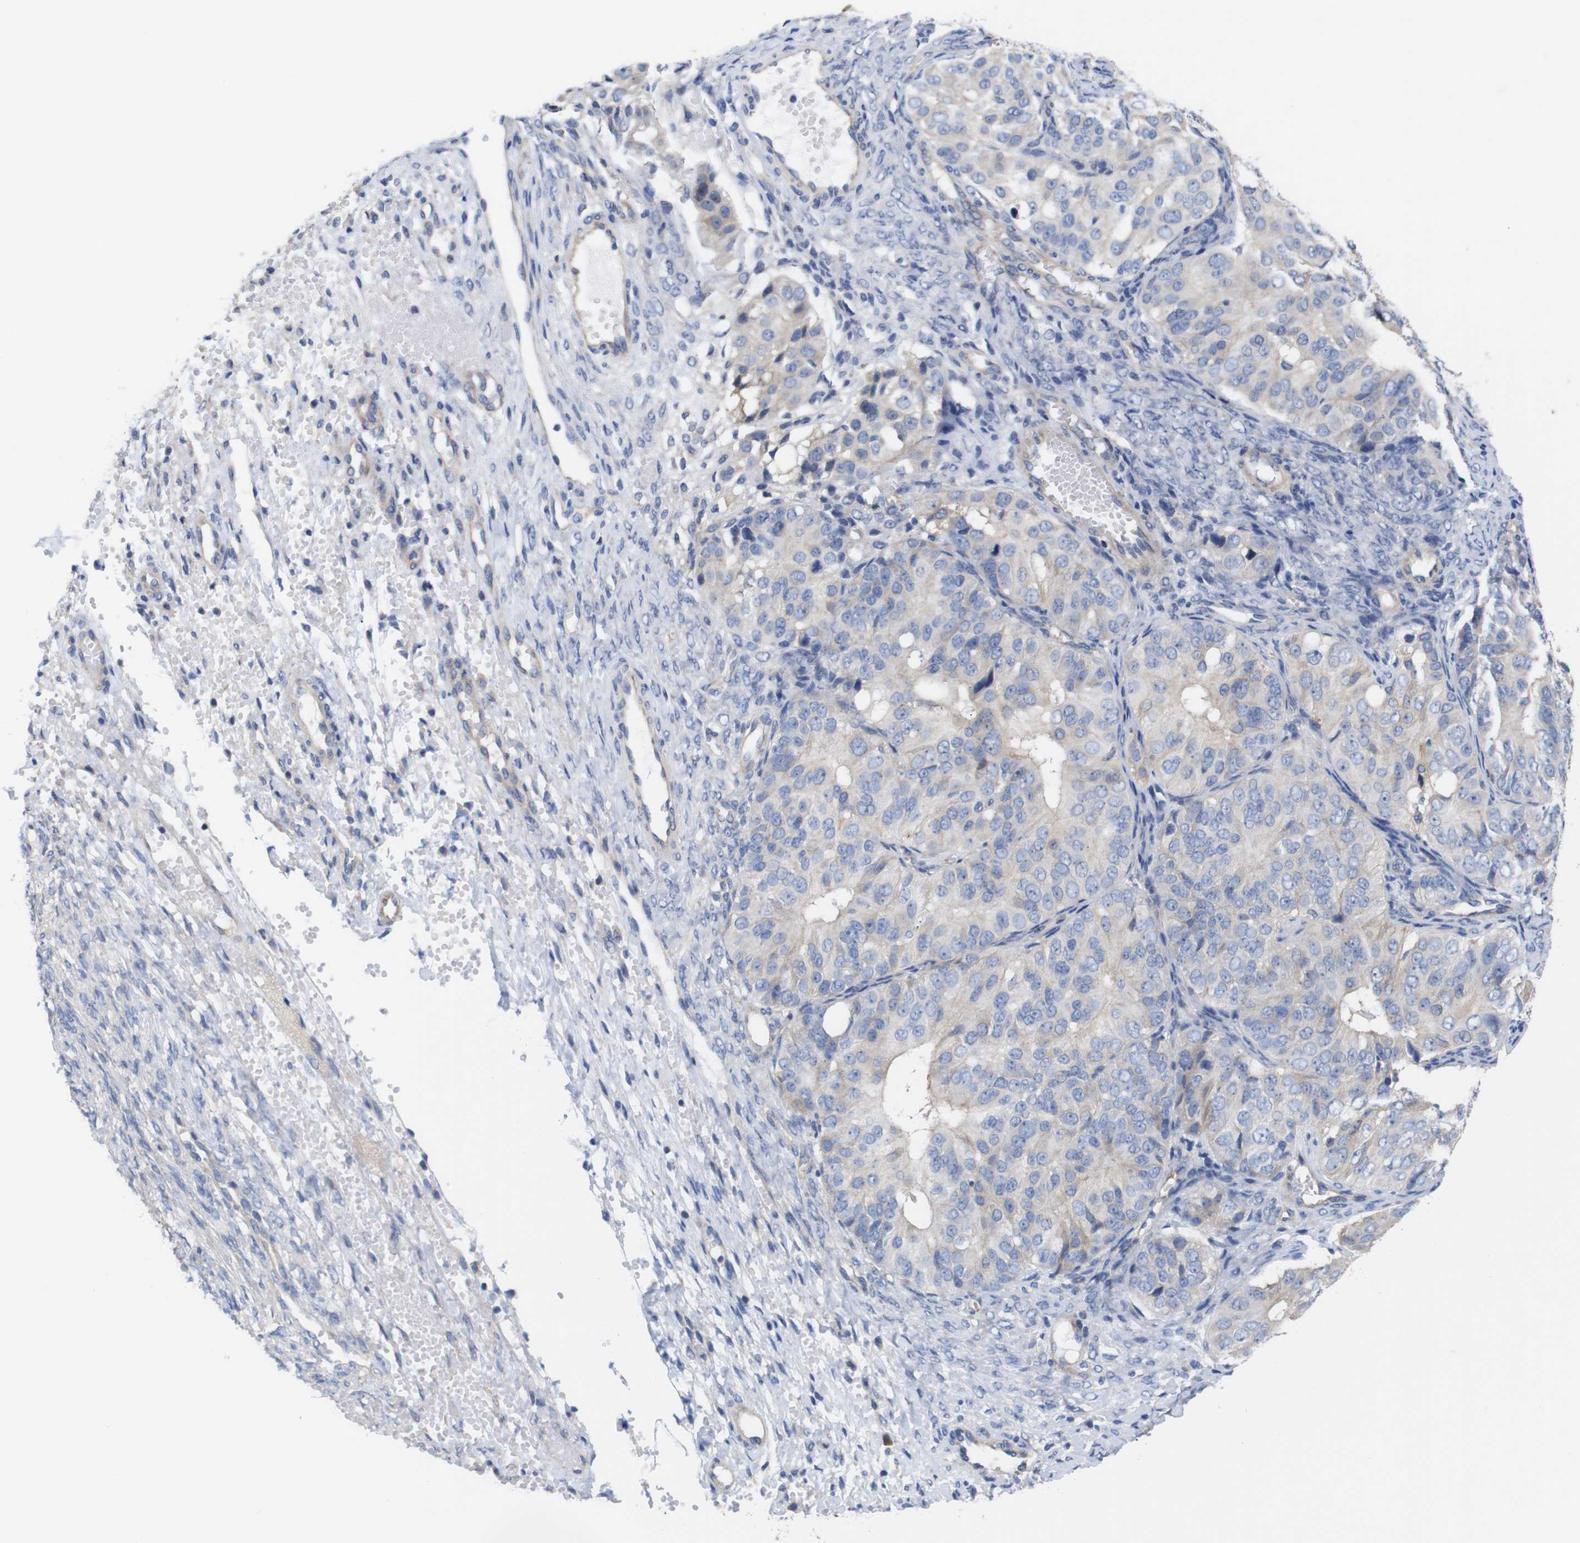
{"staining": {"intensity": "negative", "quantity": "none", "location": "none"}, "tissue": "ovarian cancer", "cell_type": "Tumor cells", "image_type": "cancer", "snomed": [{"axis": "morphology", "description": "Carcinoma, endometroid"}, {"axis": "topography", "description": "Ovary"}], "caption": "Ovarian cancer was stained to show a protein in brown. There is no significant staining in tumor cells. The staining was performed using DAB to visualize the protein expression in brown, while the nuclei were stained in blue with hematoxylin (Magnification: 20x).", "gene": "USH1C", "patient": {"sex": "female", "age": 51}}